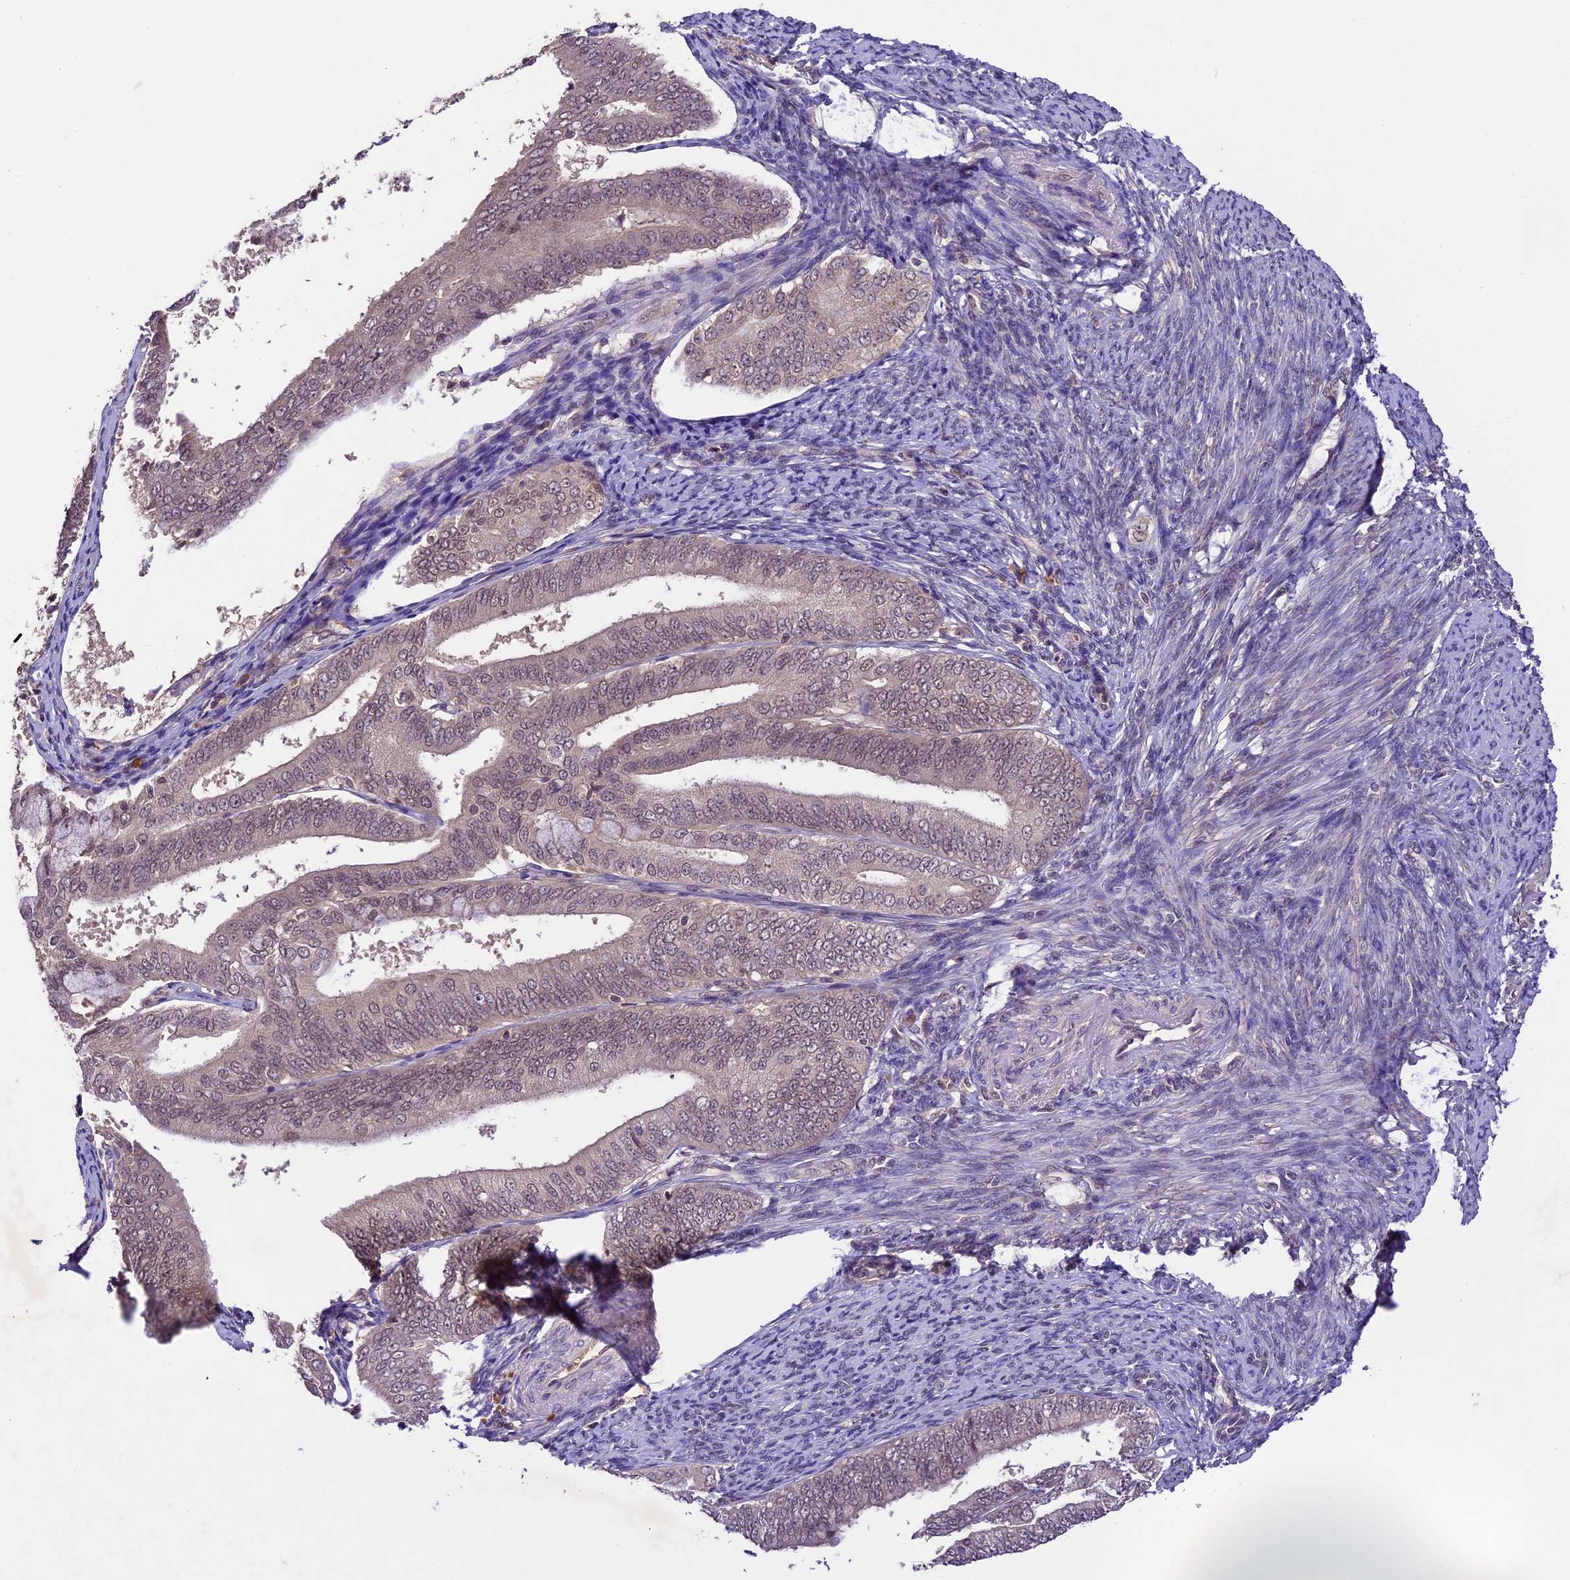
{"staining": {"intensity": "weak", "quantity": "<25%", "location": "nuclear"}, "tissue": "endometrial cancer", "cell_type": "Tumor cells", "image_type": "cancer", "snomed": [{"axis": "morphology", "description": "Adenocarcinoma, NOS"}, {"axis": "topography", "description": "Endometrium"}], "caption": "IHC of human endometrial cancer exhibits no positivity in tumor cells.", "gene": "ATP10A", "patient": {"sex": "female", "age": 63}}